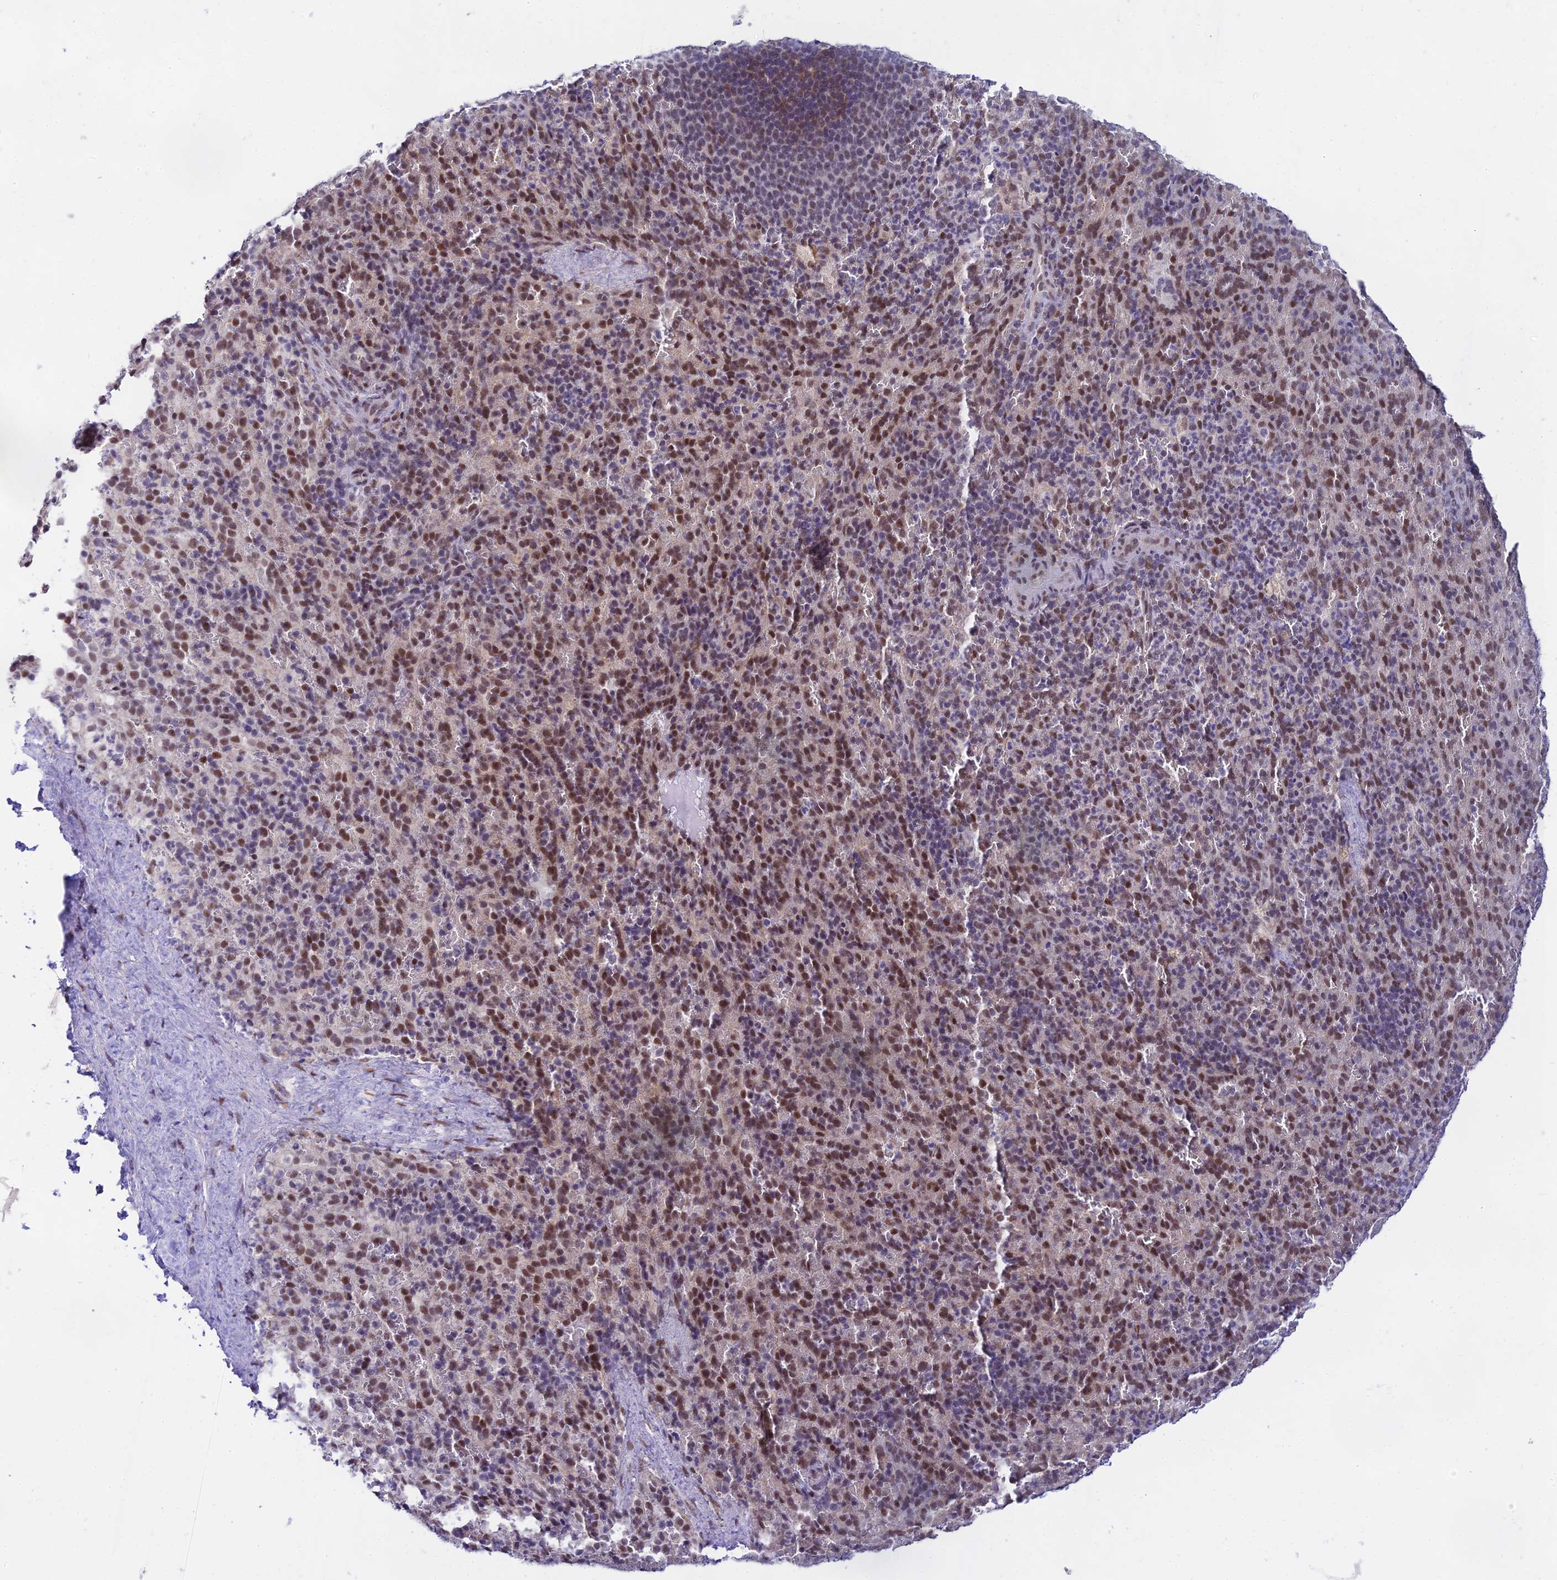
{"staining": {"intensity": "moderate", "quantity": "25%-75%", "location": "nuclear"}, "tissue": "spleen", "cell_type": "Cells in red pulp", "image_type": "normal", "snomed": [{"axis": "morphology", "description": "Normal tissue, NOS"}, {"axis": "topography", "description": "Spleen"}], "caption": "Immunohistochemical staining of benign human spleen shows moderate nuclear protein positivity in approximately 25%-75% of cells in red pulp.", "gene": "C2orf49", "patient": {"sex": "female", "age": 21}}